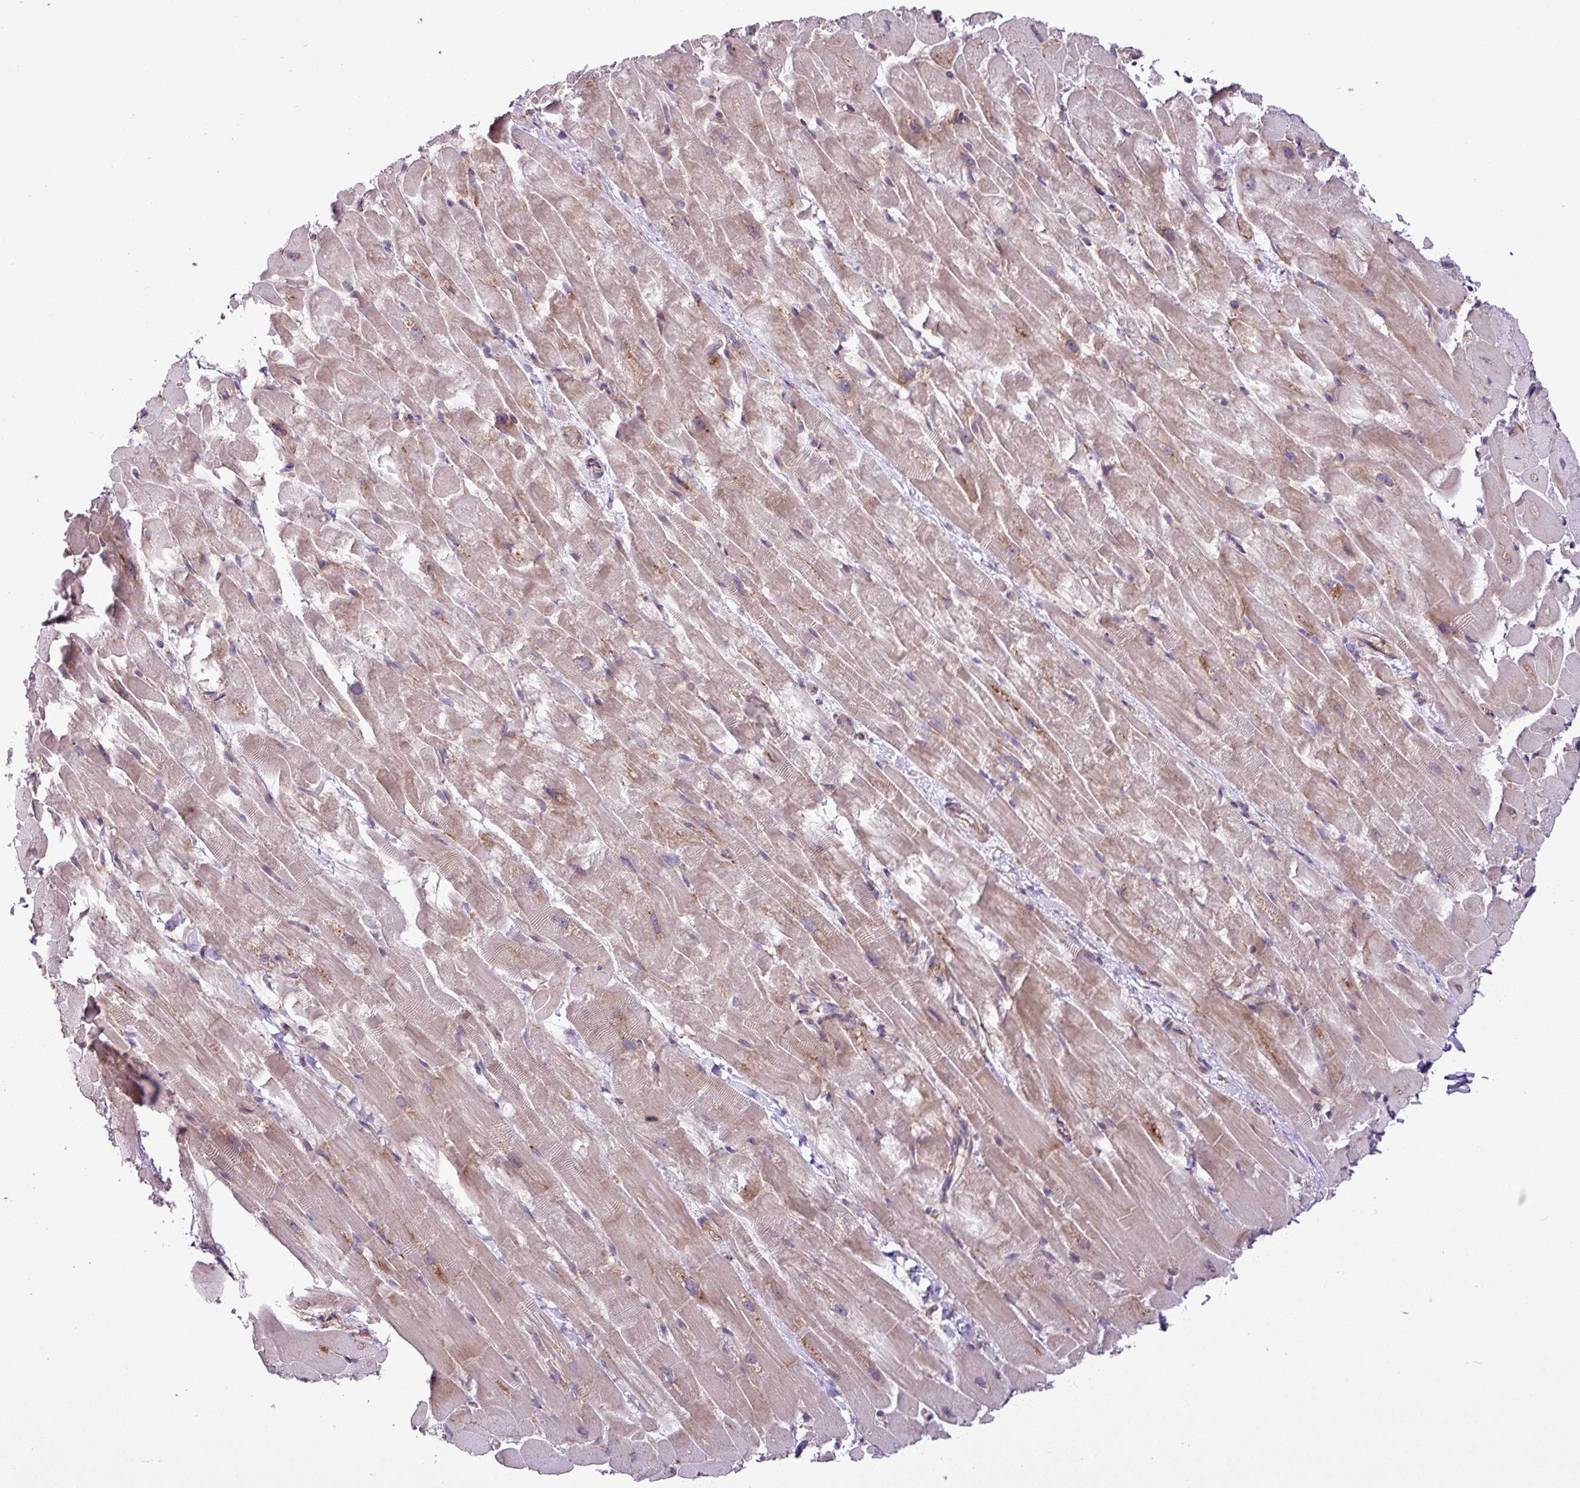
{"staining": {"intensity": "weak", "quantity": "25%-75%", "location": "cytoplasmic/membranous"}, "tissue": "heart muscle", "cell_type": "Cardiomyocytes", "image_type": "normal", "snomed": [{"axis": "morphology", "description": "Normal tissue, NOS"}, {"axis": "topography", "description": "Heart"}], "caption": "Immunohistochemistry (IHC) (DAB (3,3'-diaminobenzidine)) staining of unremarkable heart muscle reveals weak cytoplasmic/membranous protein expression in approximately 25%-75% of cardiomyocytes.", "gene": "RPL13", "patient": {"sex": "male", "age": 37}}